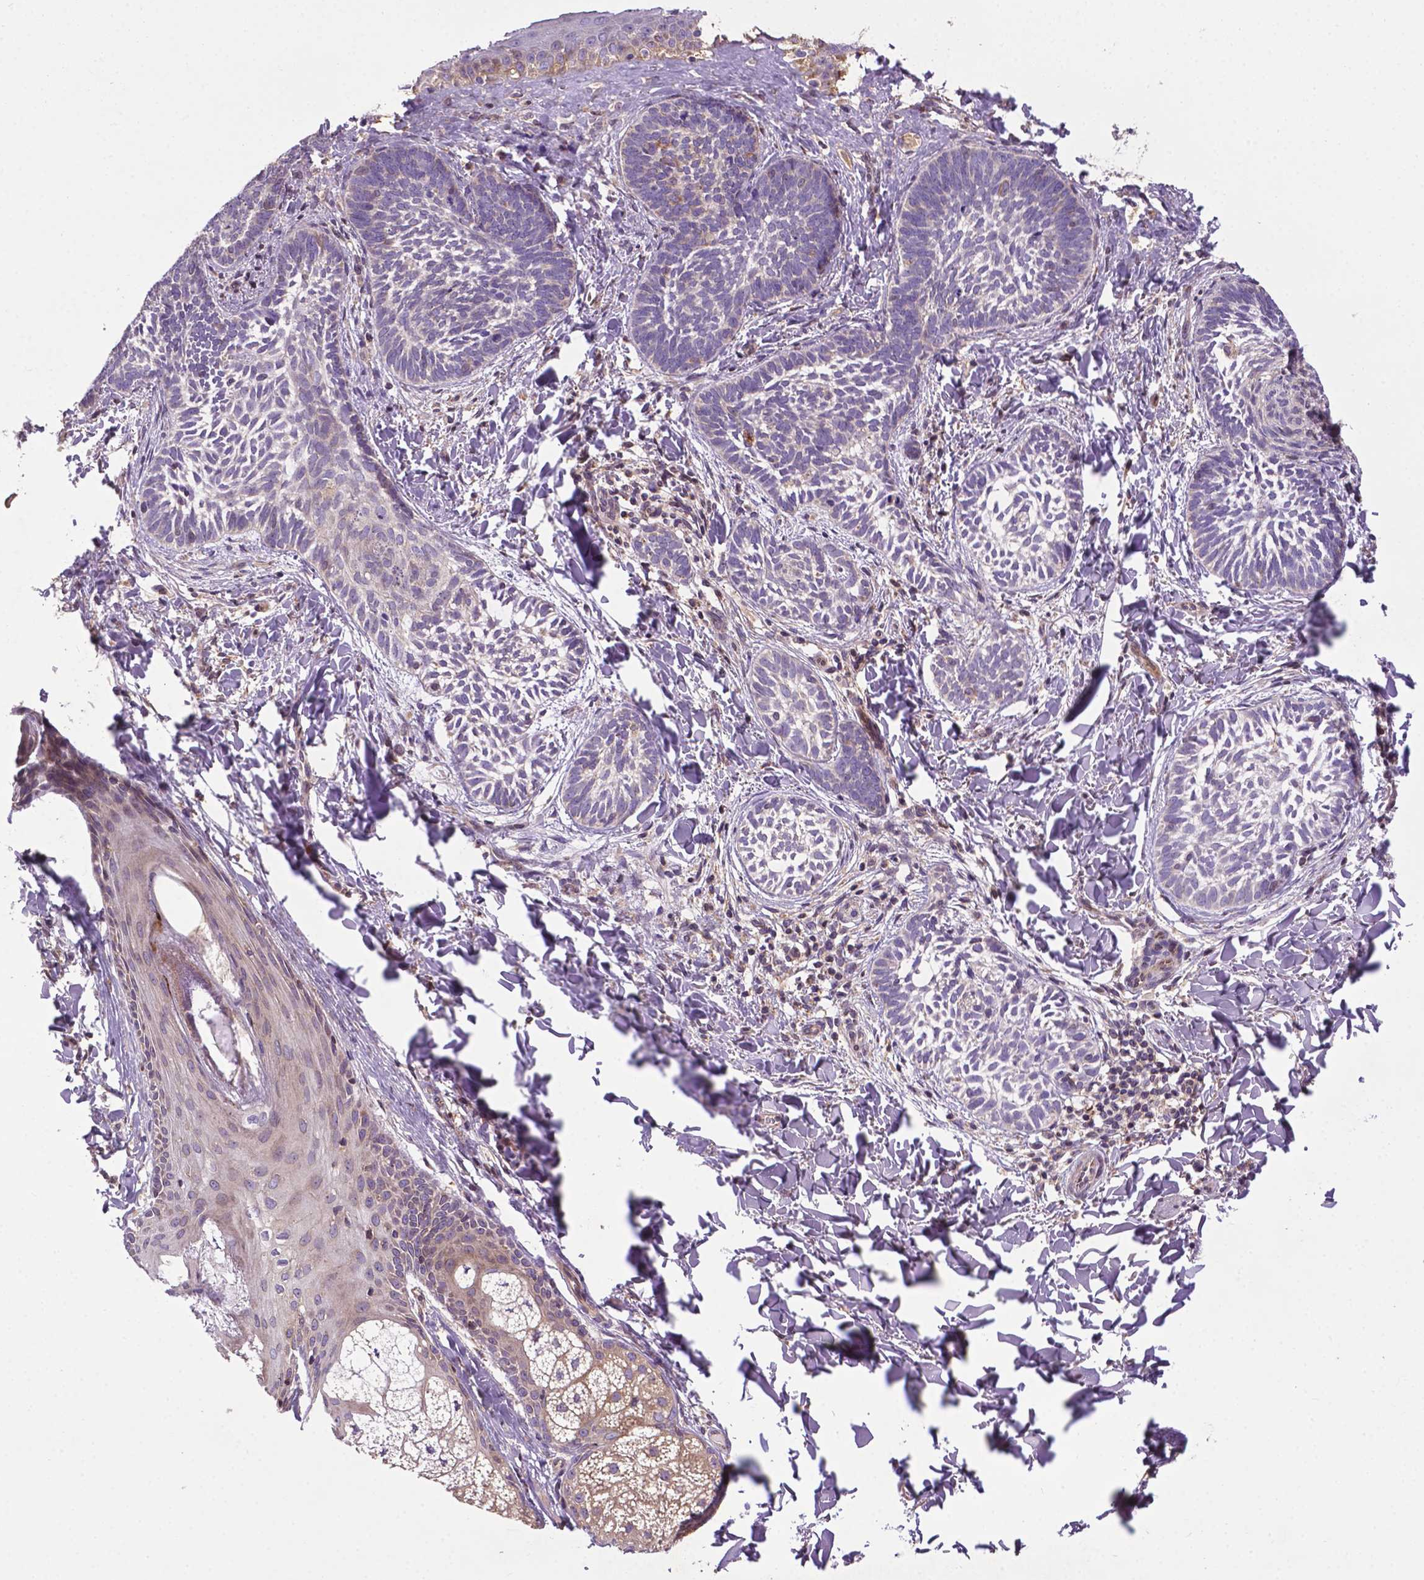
{"staining": {"intensity": "negative", "quantity": "none", "location": "none"}, "tissue": "skin cancer", "cell_type": "Tumor cells", "image_type": "cancer", "snomed": [{"axis": "morphology", "description": "Normal tissue, NOS"}, {"axis": "morphology", "description": "Basal cell carcinoma"}, {"axis": "topography", "description": "Skin"}], "caption": "Immunohistochemistry (IHC) image of human basal cell carcinoma (skin) stained for a protein (brown), which displays no staining in tumor cells.", "gene": "SPNS2", "patient": {"sex": "male", "age": 46}}